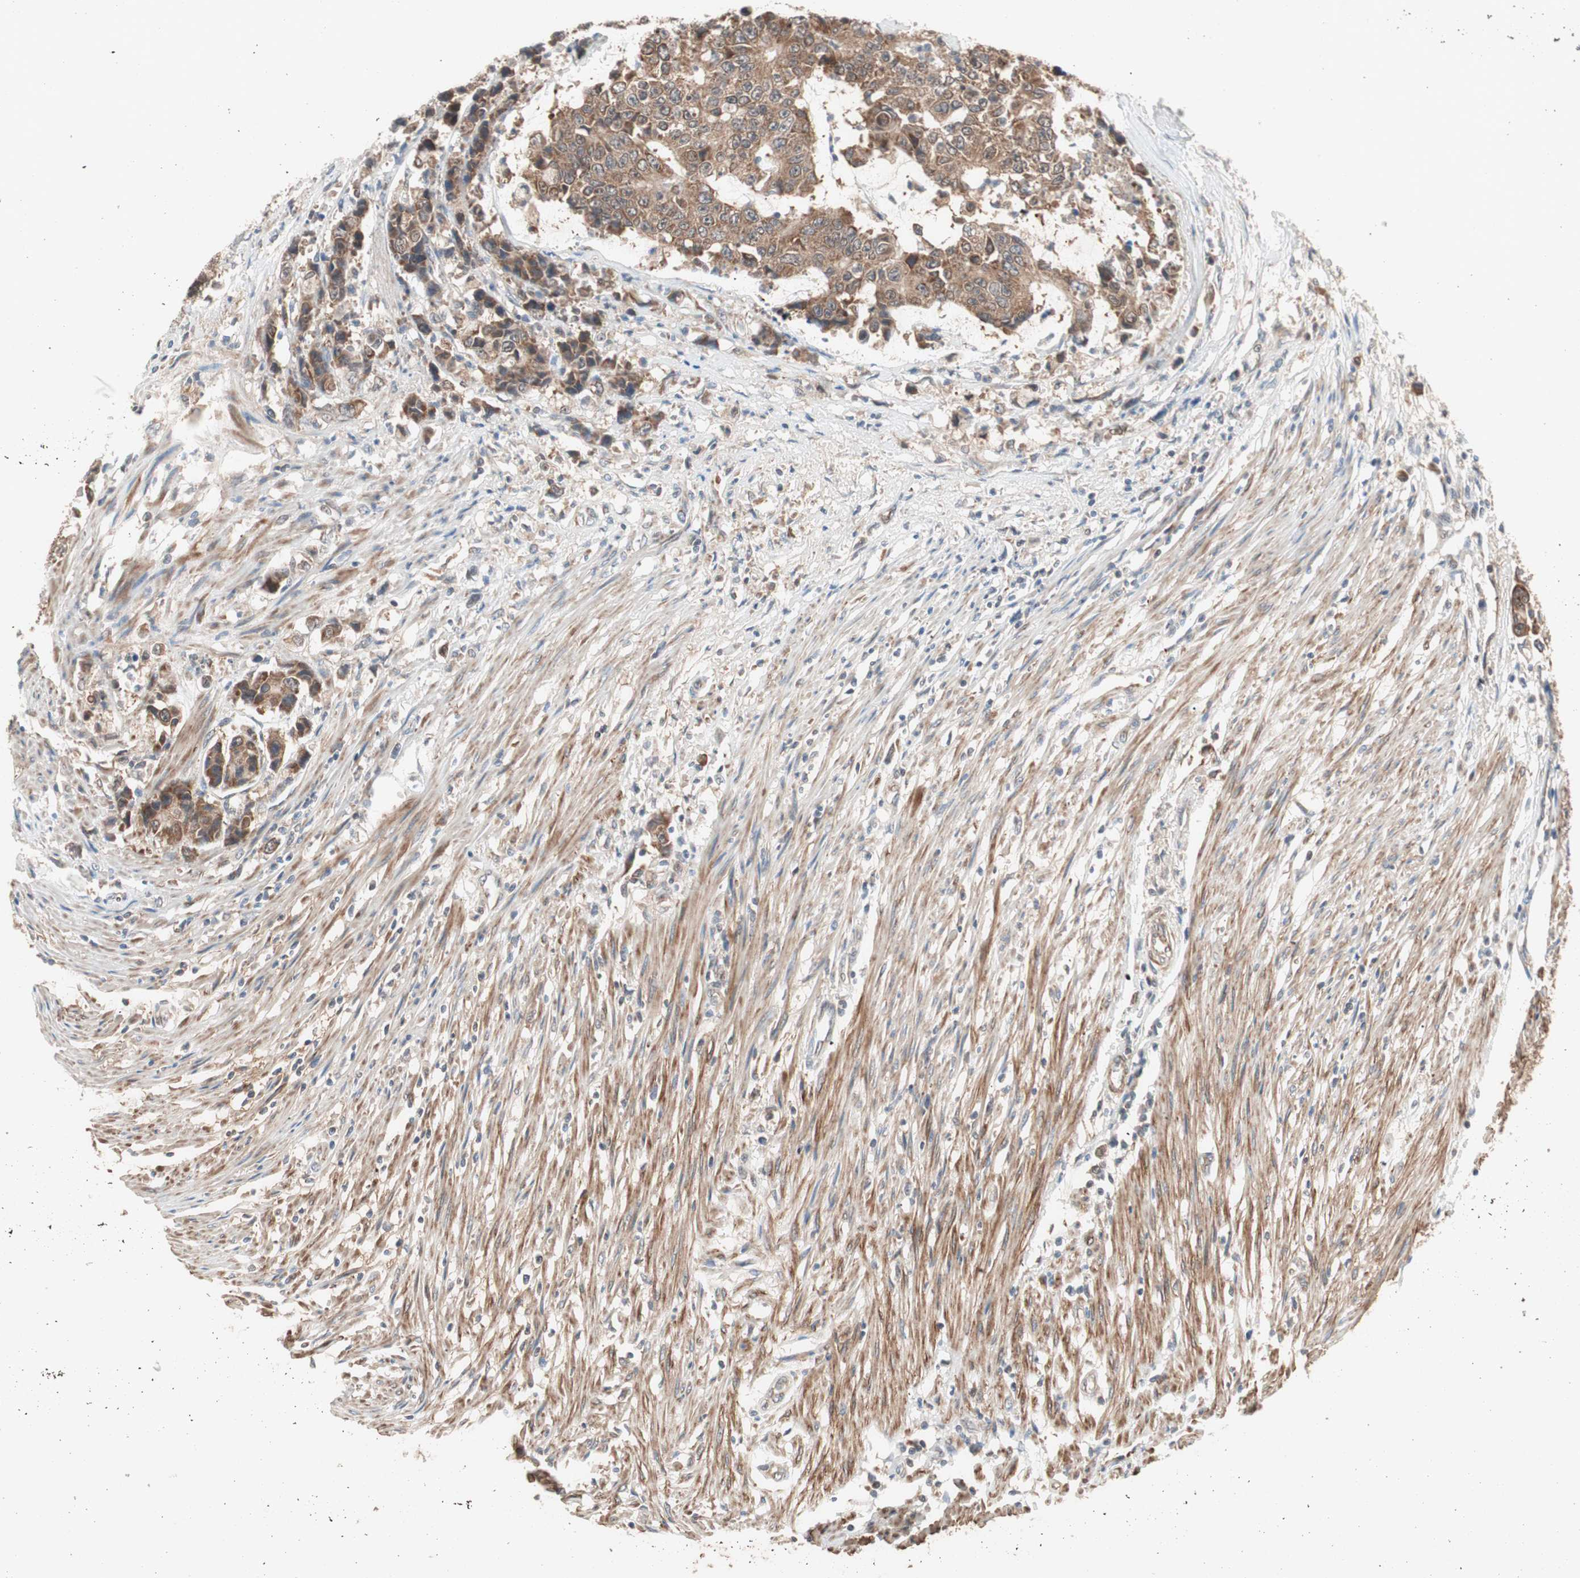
{"staining": {"intensity": "moderate", "quantity": ">75%", "location": "cytoplasmic/membranous"}, "tissue": "colorectal cancer", "cell_type": "Tumor cells", "image_type": "cancer", "snomed": [{"axis": "morphology", "description": "Adenocarcinoma, NOS"}, {"axis": "topography", "description": "Colon"}], "caption": "Approximately >75% of tumor cells in adenocarcinoma (colorectal) exhibit moderate cytoplasmic/membranous protein positivity as visualized by brown immunohistochemical staining.", "gene": "HMBS", "patient": {"sex": "female", "age": 86}}